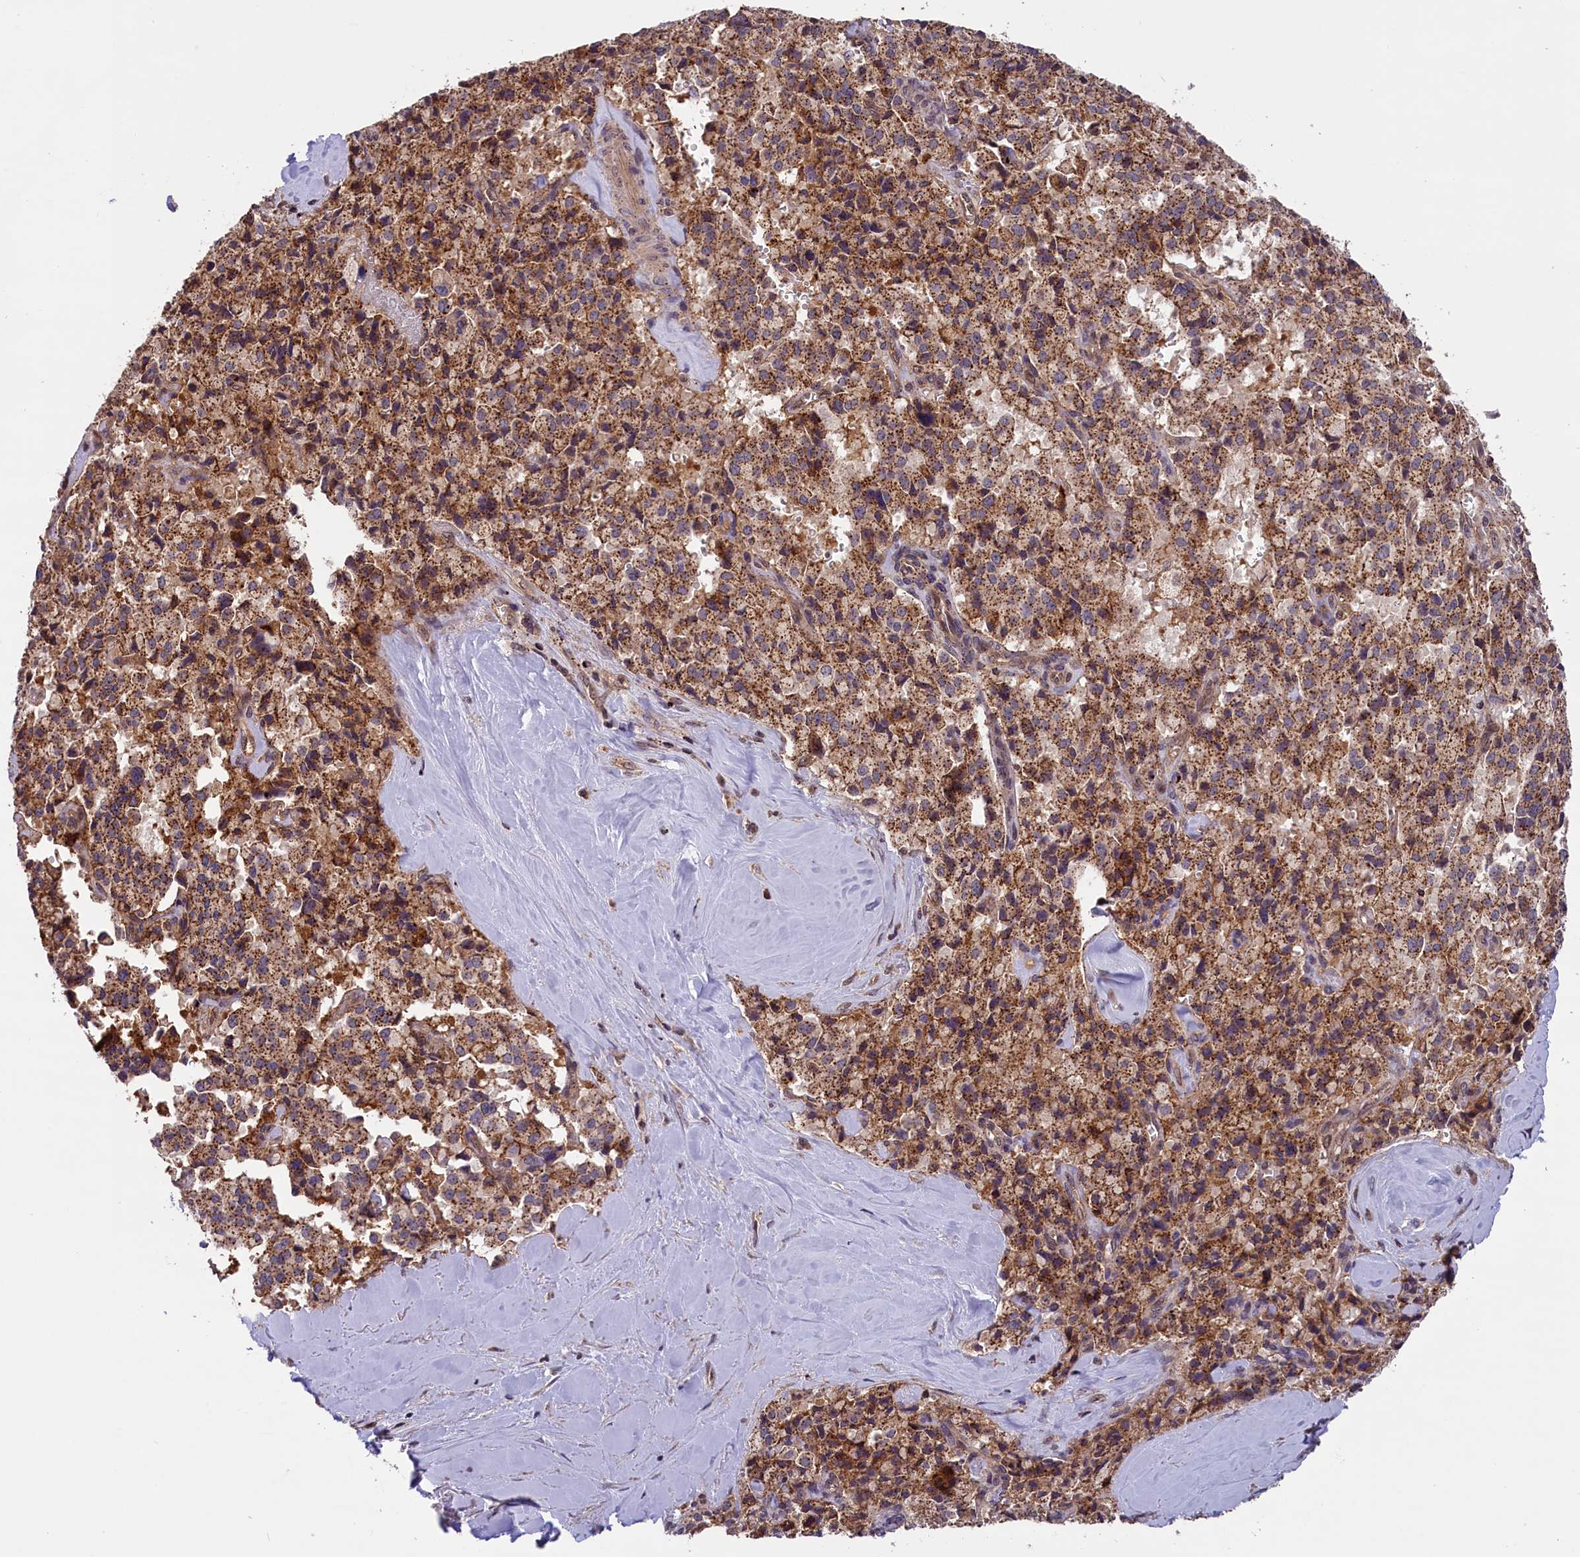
{"staining": {"intensity": "strong", "quantity": ">75%", "location": "cytoplasmic/membranous"}, "tissue": "pancreatic cancer", "cell_type": "Tumor cells", "image_type": "cancer", "snomed": [{"axis": "morphology", "description": "Adenocarcinoma, NOS"}, {"axis": "topography", "description": "Pancreas"}], "caption": "The histopathology image demonstrates immunohistochemical staining of adenocarcinoma (pancreatic). There is strong cytoplasmic/membranous expression is present in approximately >75% of tumor cells.", "gene": "IST1", "patient": {"sex": "male", "age": 65}}